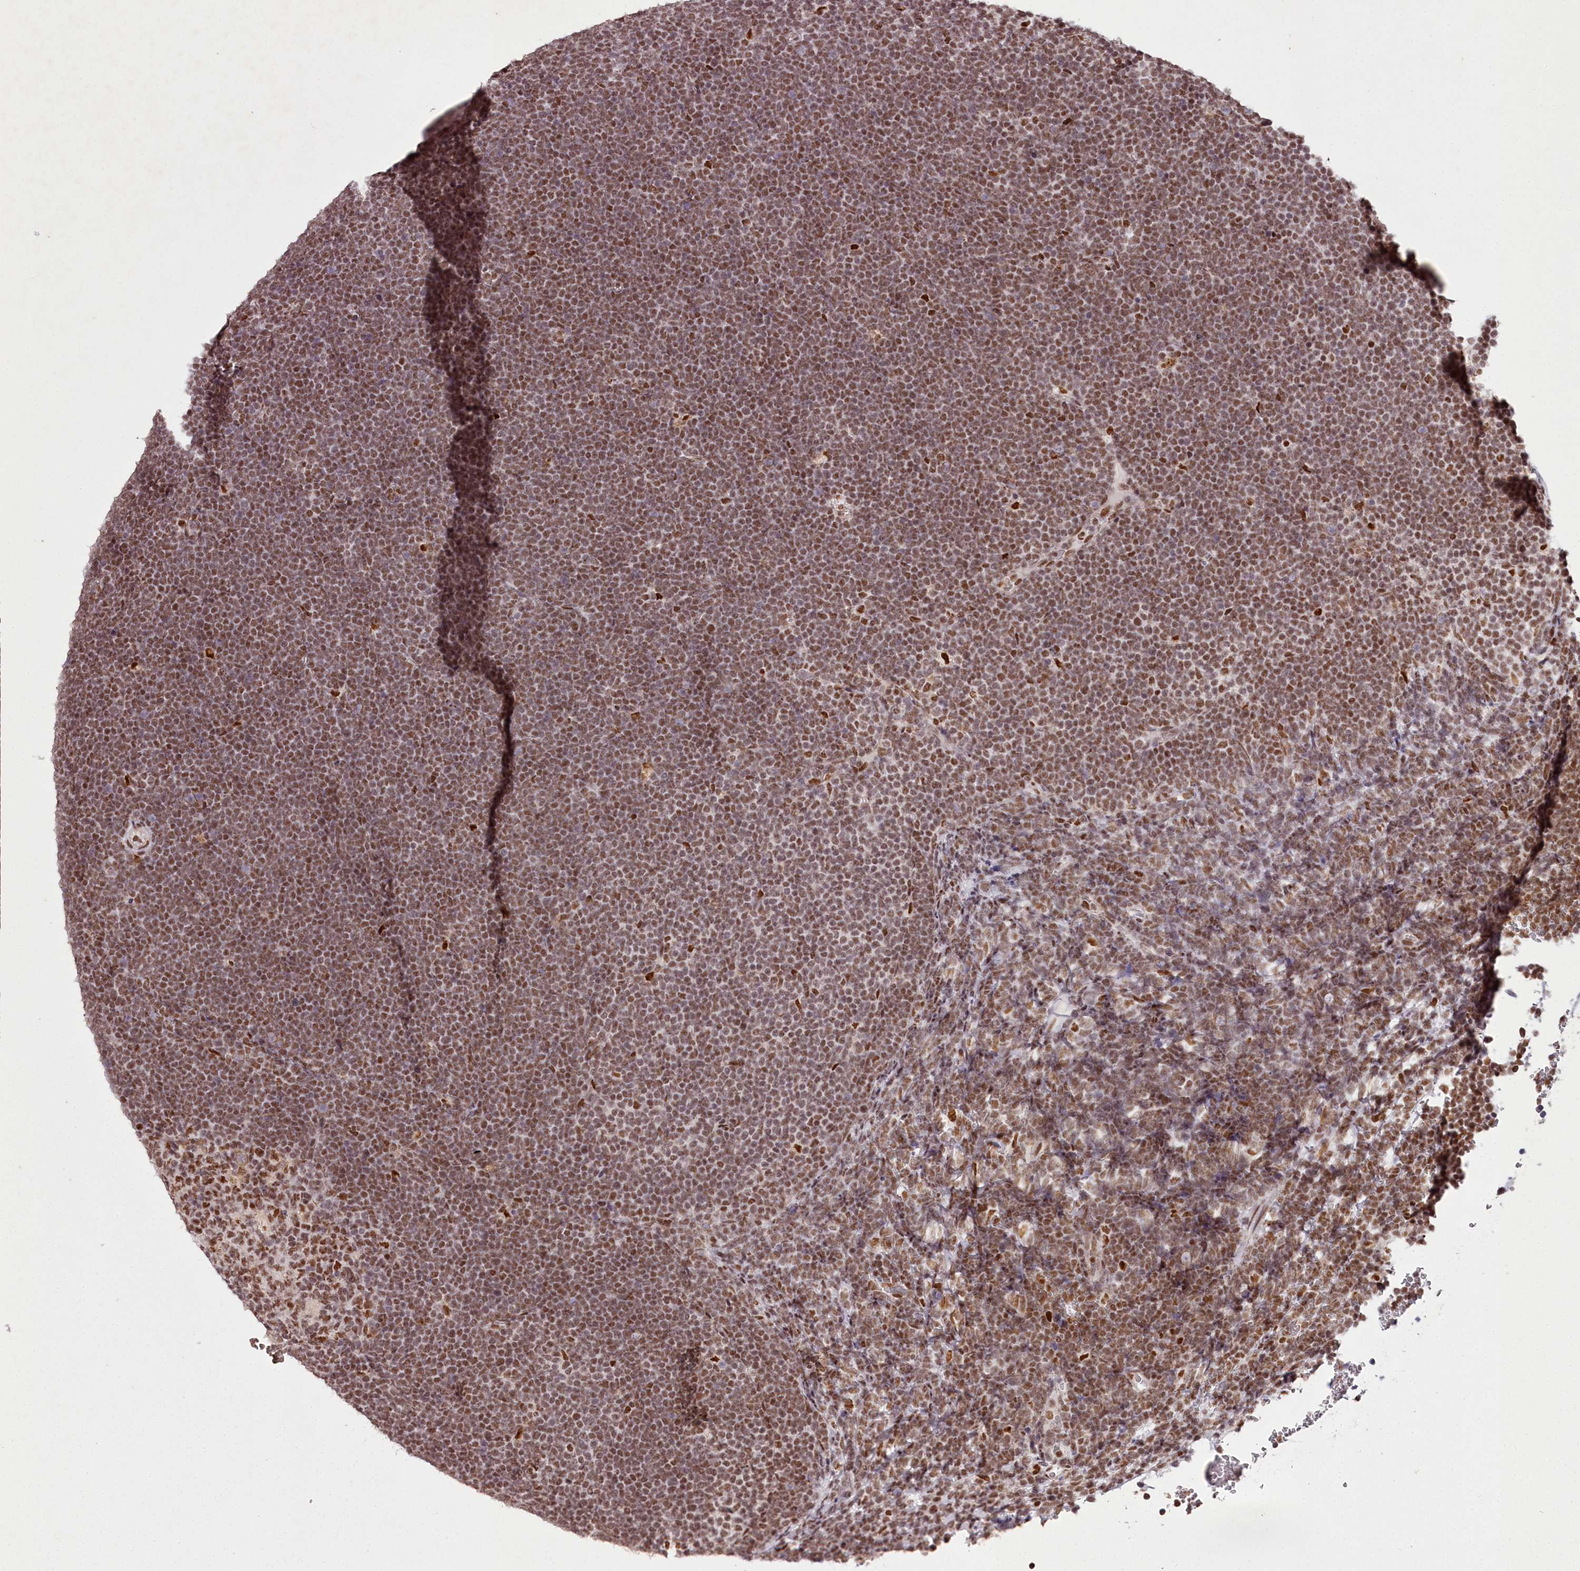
{"staining": {"intensity": "moderate", "quantity": ">75%", "location": "nuclear"}, "tissue": "lymphoma", "cell_type": "Tumor cells", "image_type": "cancer", "snomed": [{"axis": "morphology", "description": "Malignant lymphoma, non-Hodgkin's type, High grade"}, {"axis": "topography", "description": "Lymph node"}], "caption": "This micrograph demonstrates IHC staining of malignant lymphoma, non-Hodgkin's type (high-grade), with medium moderate nuclear positivity in about >75% of tumor cells.", "gene": "PSPC1", "patient": {"sex": "male", "age": 13}}